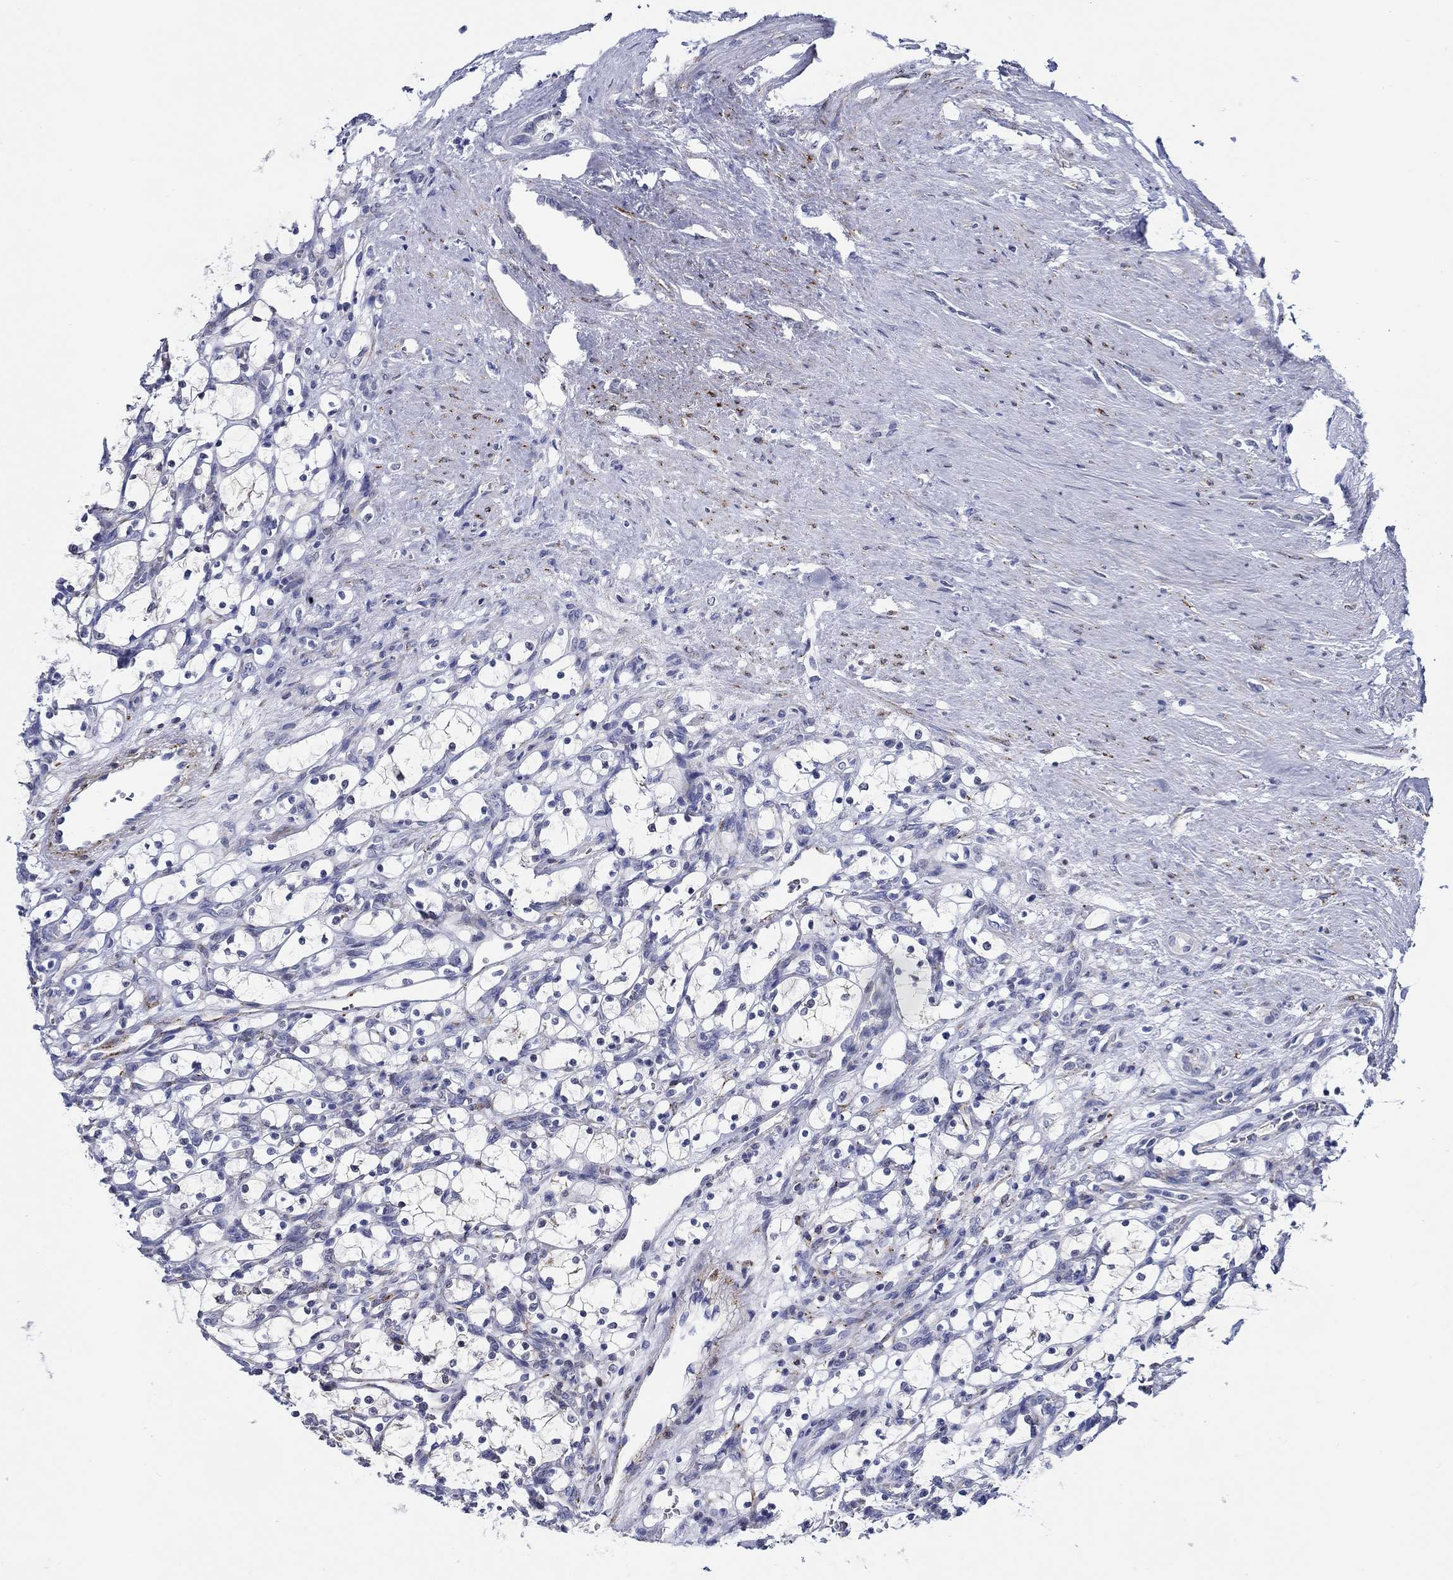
{"staining": {"intensity": "negative", "quantity": "none", "location": "none"}, "tissue": "renal cancer", "cell_type": "Tumor cells", "image_type": "cancer", "snomed": [{"axis": "morphology", "description": "Adenocarcinoma, NOS"}, {"axis": "topography", "description": "Kidney"}], "caption": "Immunohistochemistry of human adenocarcinoma (renal) exhibits no expression in tumor cells. (Immunohistochemistry (ihc), brightfield microscopy, high magnification).", "gene": "MC2R", "patient": {"sex": "female", "age": 69}}